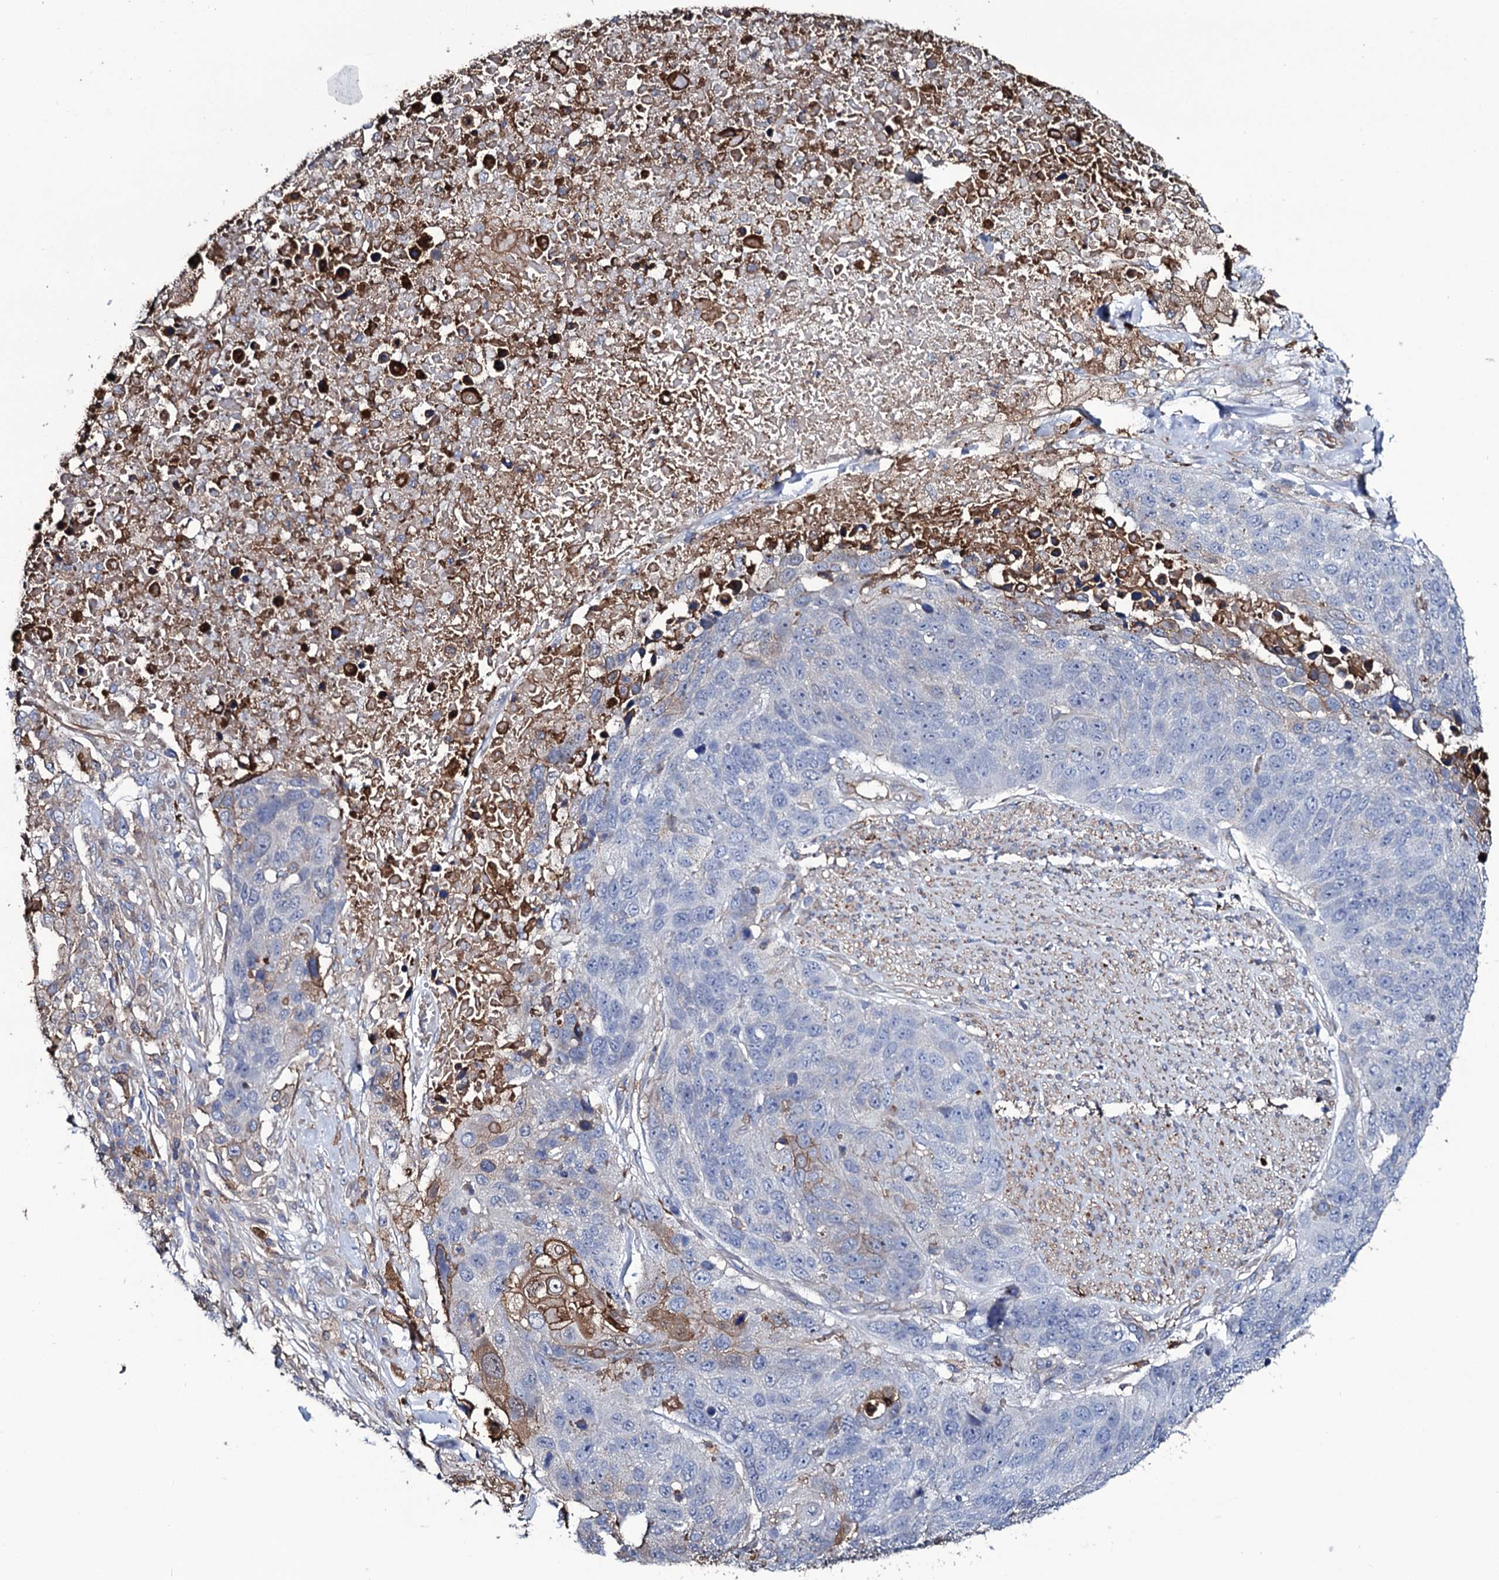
{"staining": {"intensity": "negative", "quantity": "none", "location": "none"}, "tissue": "lung cancer", "cell_type": "Tumor cells", "image_type": "cancer", "snomed": [{"axis": "morphology", "description": "Normal tissue, NOS"}, {"axis": "morphology", "description": "Squamous cell carcinoma, NOS"}, {"axis": "topography", "description": "Lymph node"}, {"axis": "topography", "description": "Lung"}], "caption": "A high-resolution histopathology image shows immunohistochemistry staining of squamous cell carcinoma (lung), which shows no significant staining in tumor cells.", "gene": "TTC23", "patient": {"sex": "male", "age": 66}}